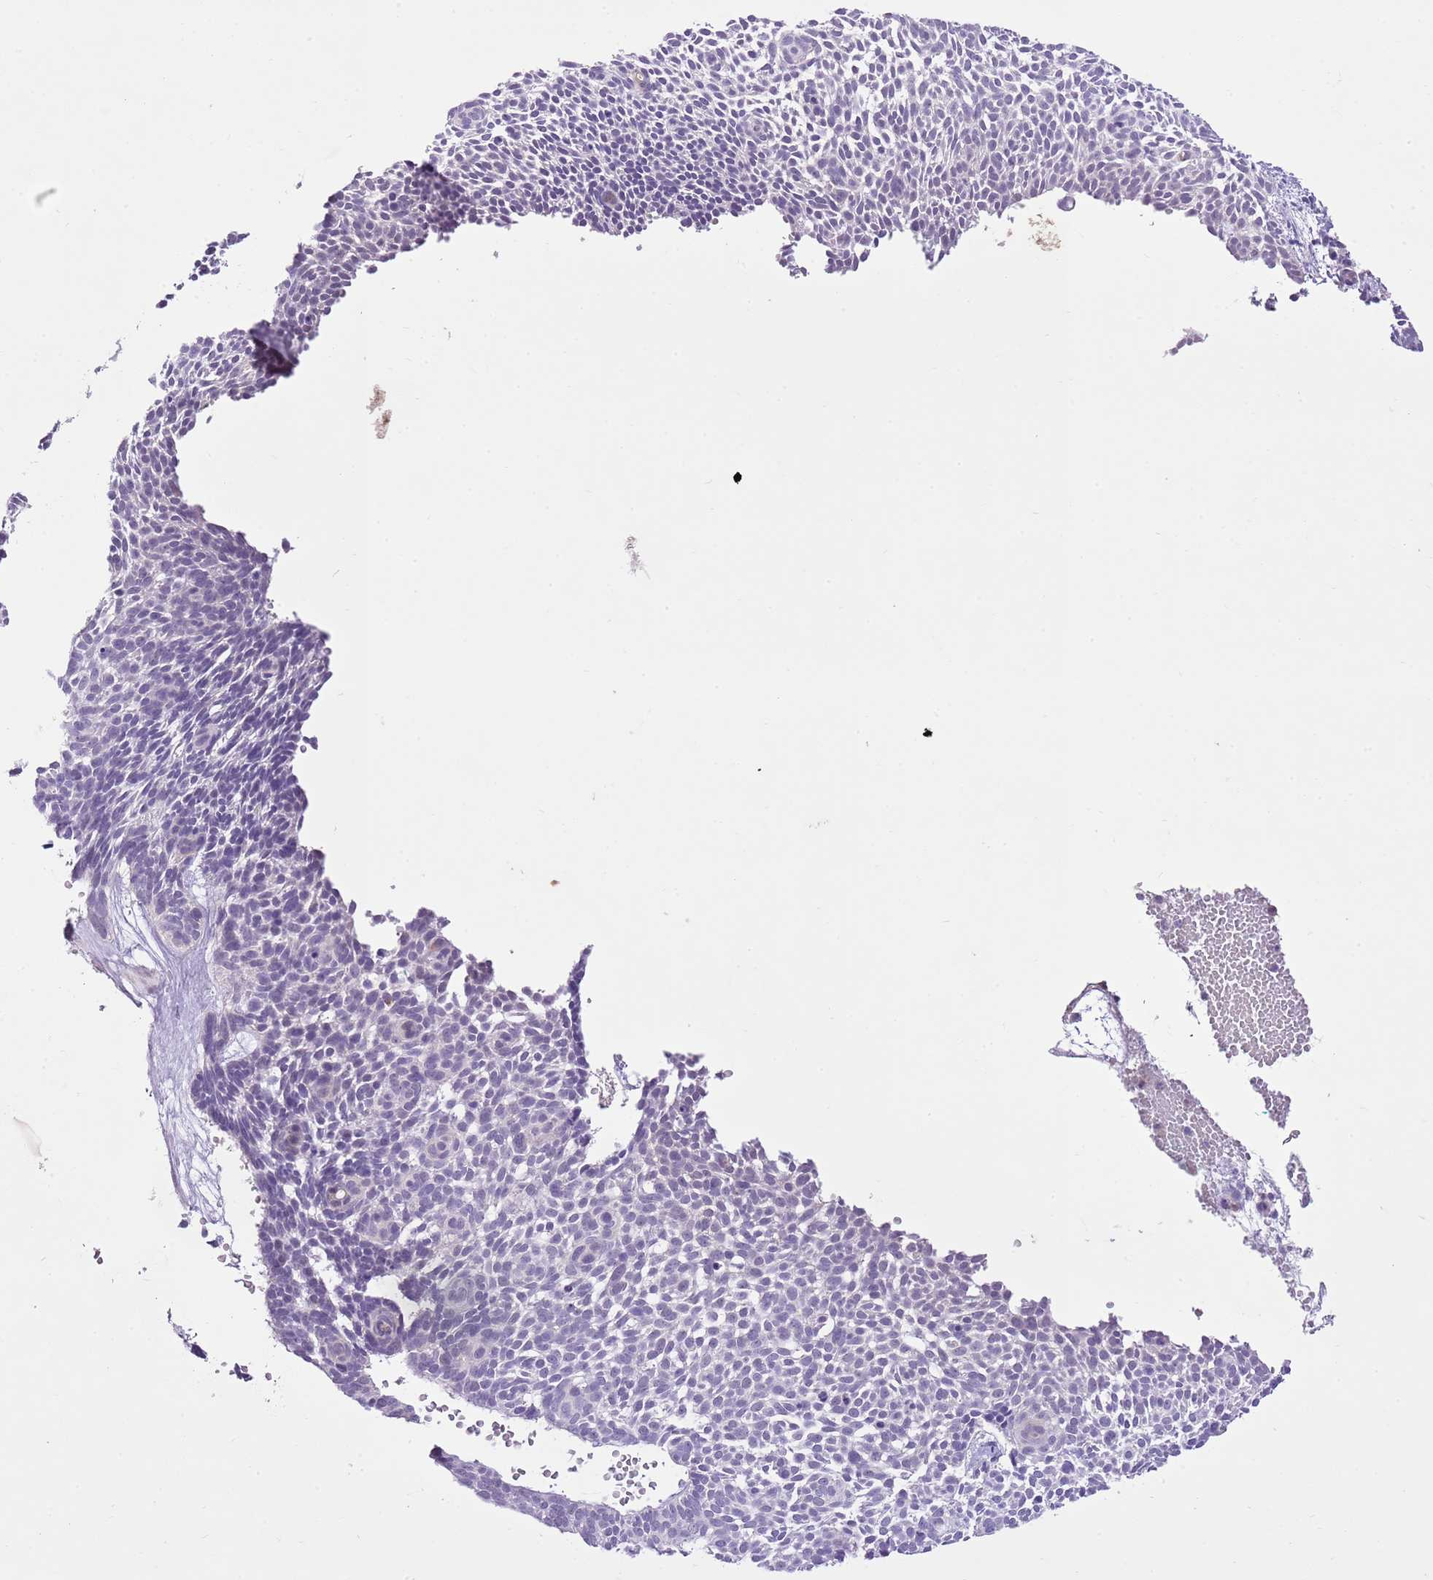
{"staining": {"intensity": "negative", "quantity": "none", "location": "none"}, "tissue": "skin cancer", "cell_type": "Tumor cells", "image_type": "cancer", "snomed": [{"axis": "morphology", "description": "Basal cell carcinoma"}, {"axis": "topography", "description": "Skin"}], "caption": "This is a histopathology image of immunohistochemistry (IHC) staining of skin cancer, which shows no positivity in tumor cells.", "gene": "XPO7", "patient": {"sex": "male", "age": 61}}